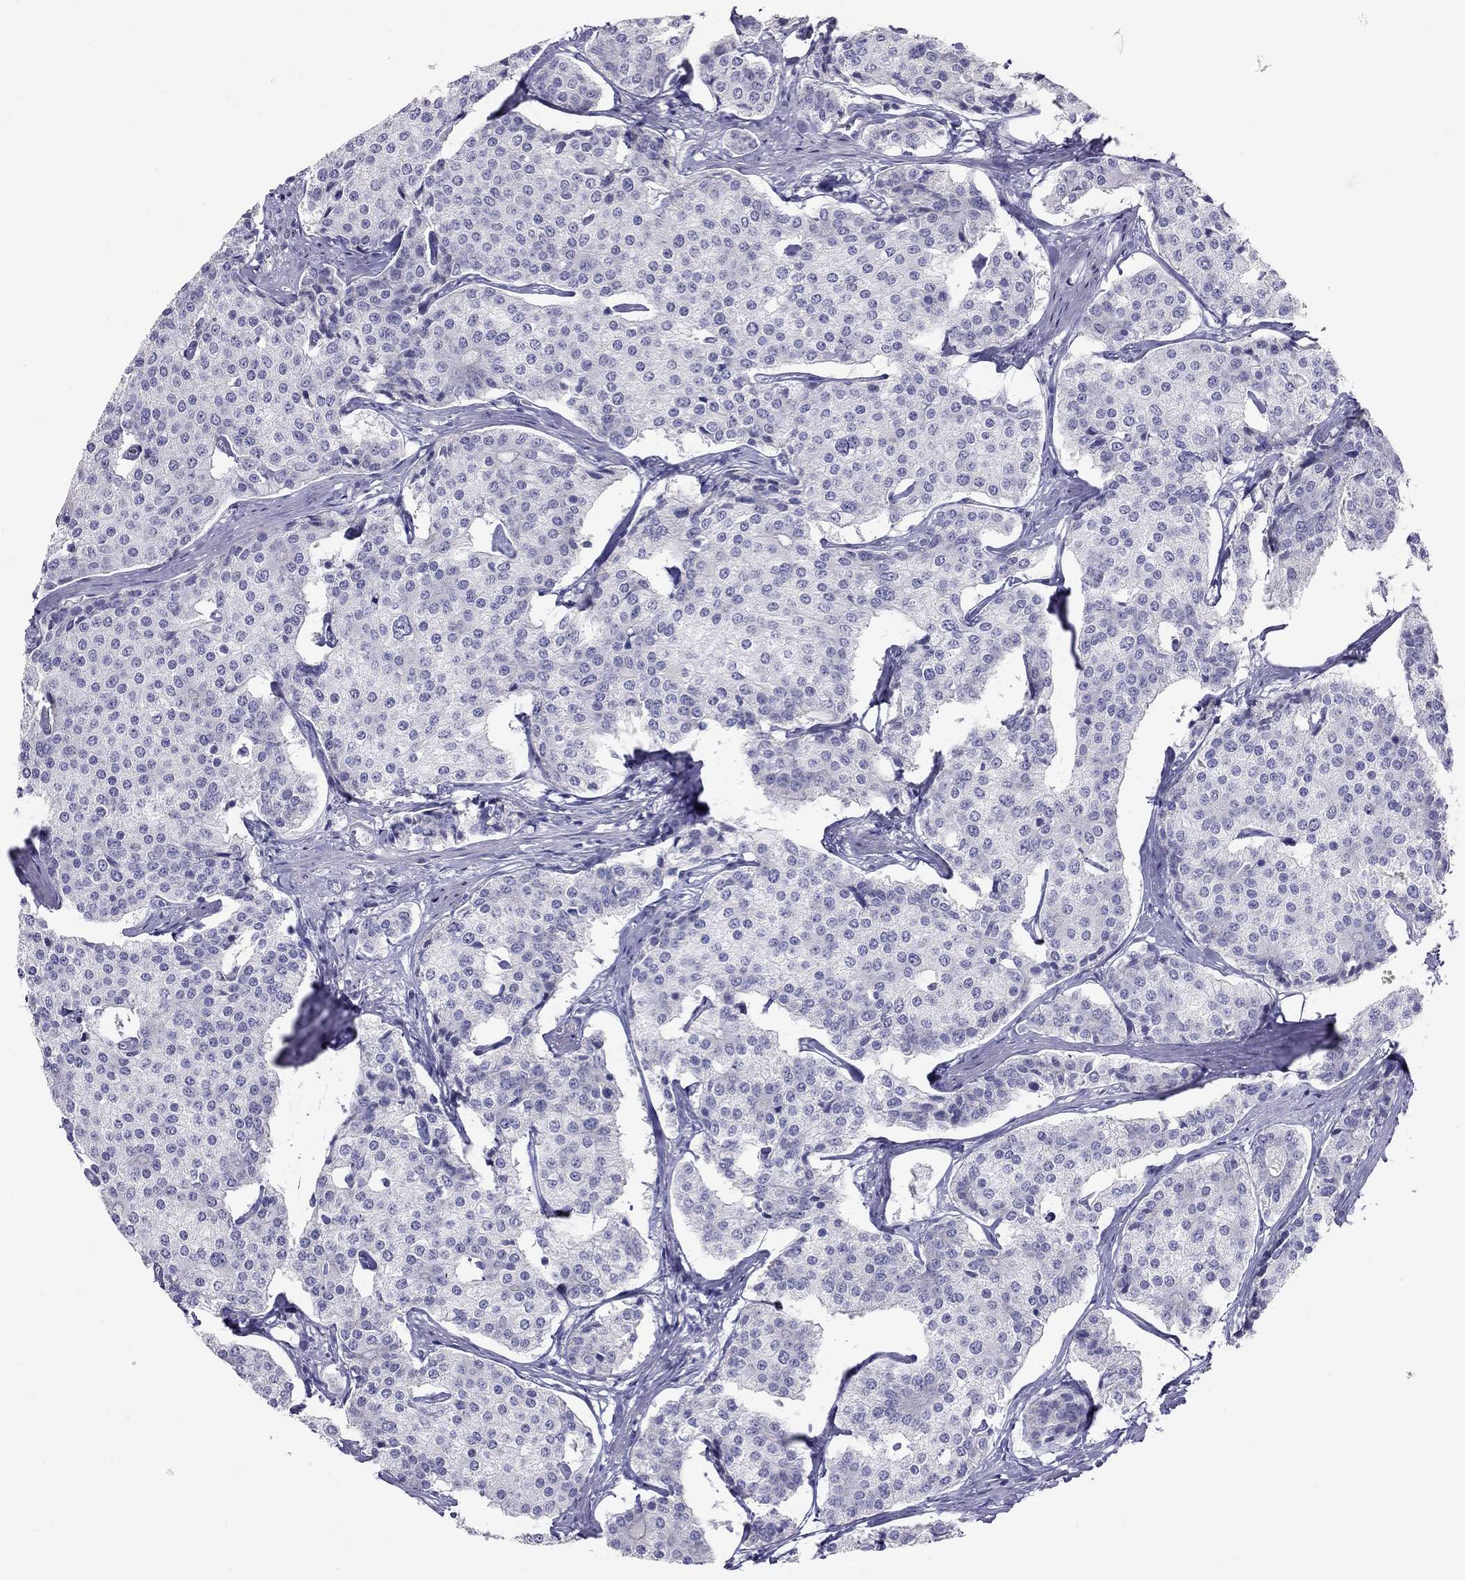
{"staining": {"intensity": "negative", "quantity": "none", "location": "none"}, "tissue": "carcinoid", "cell_type": "Tumor cells", "image_type": "cancer", "snomed": [{"axis": "morphology", "description": "Carcinoid, malignant, NOS"}, {"axis": "topography", "description": "Small intestine"}], "caption": "IHC image of neoplastic tissue: carcinoid stained with DAB (3,3'-diaminobenzidine) shows no significant protein expression in tumor cells.", "gene": "KCNV2", "patient": {"sex": "female", "age": 65}}